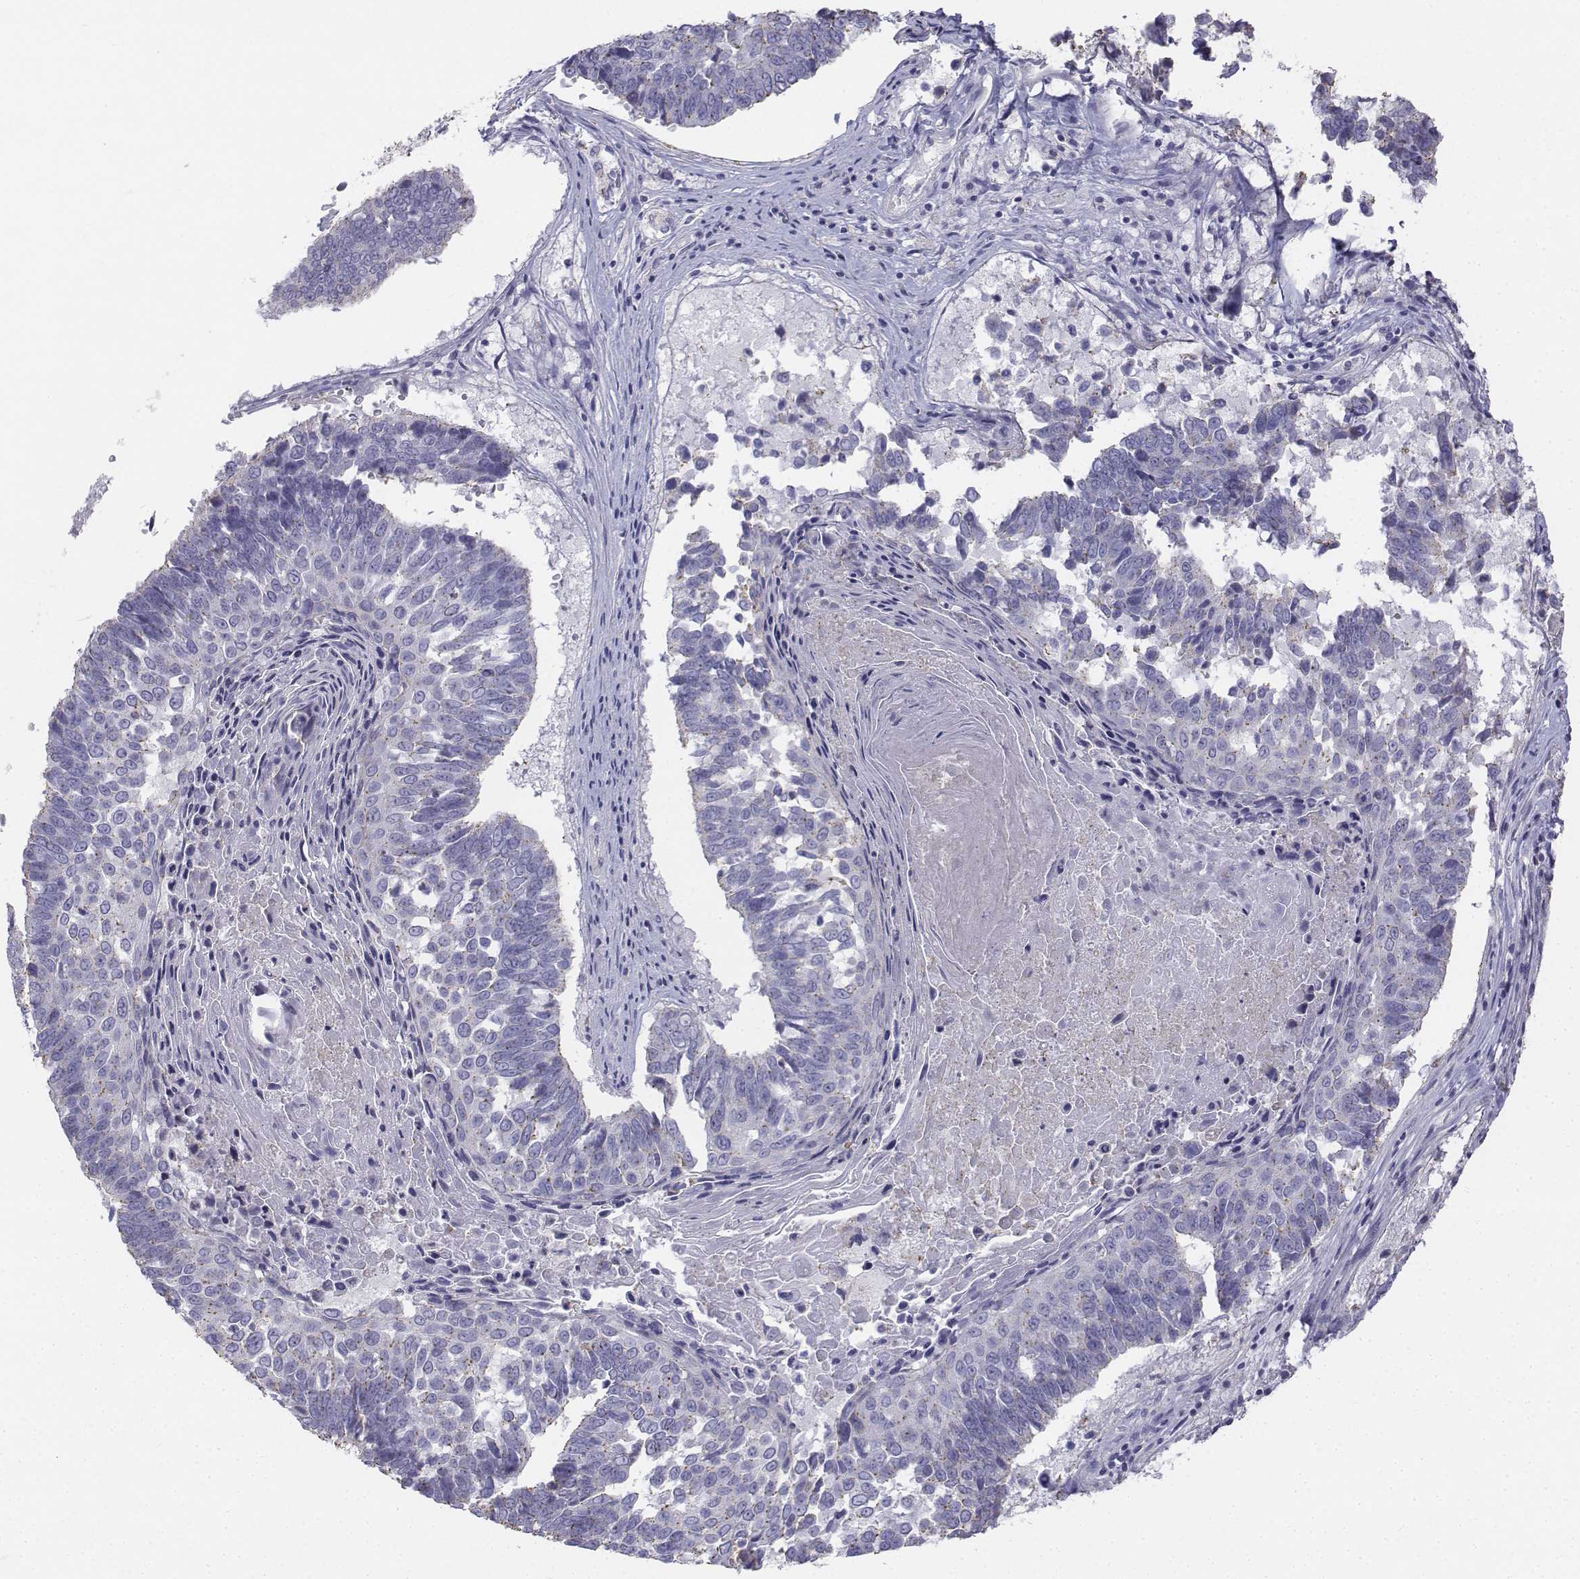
{"staining": {"intensity": "negative", "quantity": "none", "location": "none"}, "tissue": "lung cancer", "cell_type": "Tumor cells", "image_type": "cancer", "snomed": [{"axis": "morphology", "description": "Squamous cell carcinoma, NOS"}, {"axis": "topography", "description": "Lung"}], "caption": "Lung squamous cell carcinoma was stained to show a protein in brown. There is no significant staining in tumor cells.", "gene": "LGSN", "patient": {"sex": "male", "age": 73}}